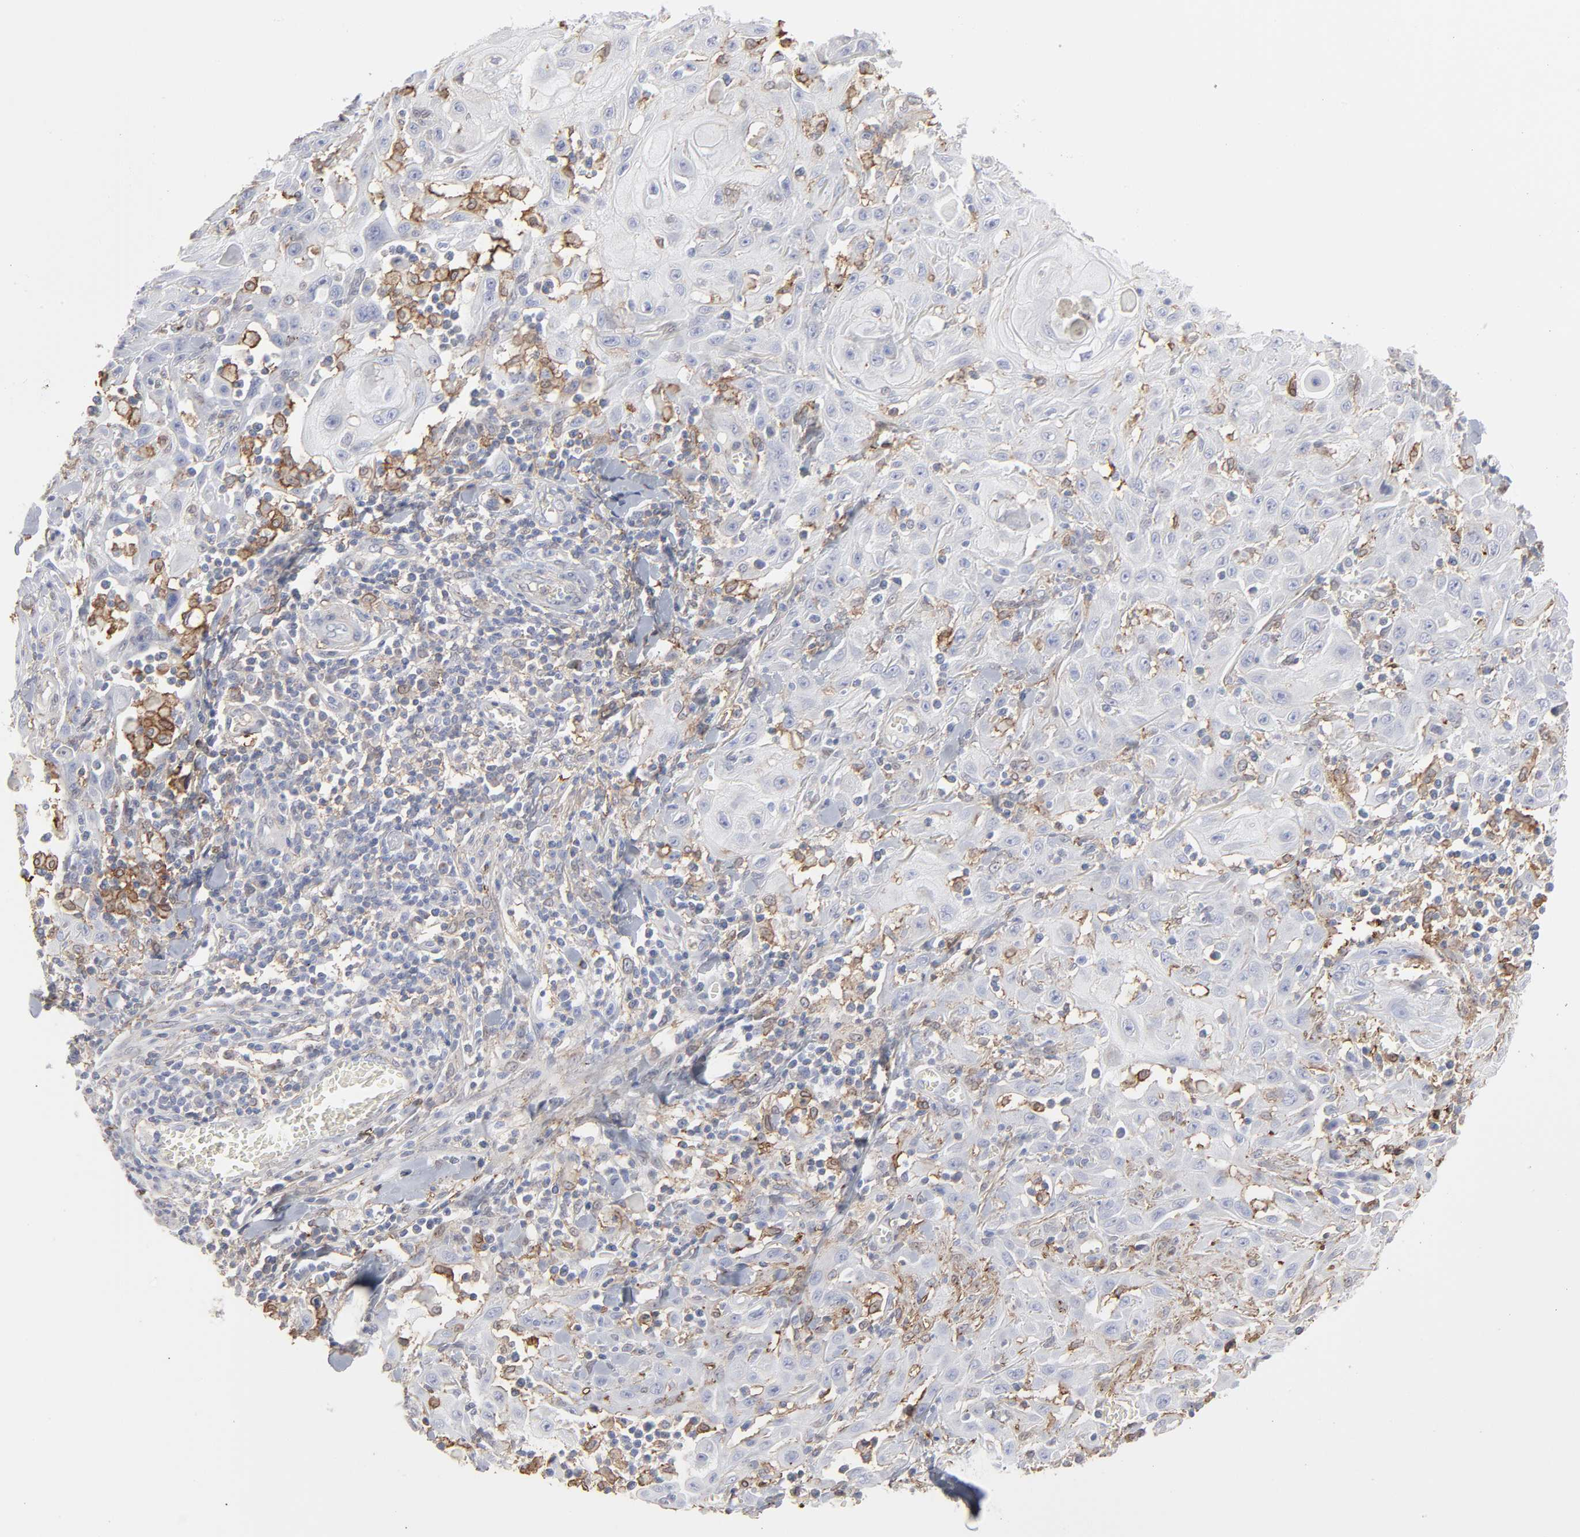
{"staining": {"intensity": "weak", "quantity": "25%-75%", "location": "cytoplasmic/membranous"}, "tissue": "skin cancer", "cell_type": "Tumor cells", "image_type": "cancer", "snomed": [{"axis": "morphology", "description": "Squamous cell carcinoma, NOS"}, {"axis": "topography", "description": "Skin"}], "caption": "Immunohistochemical staining of human skin cancer (squamous cell carcinoma) displays weak cytoplasmic/membranous protein expression in approximately 25%-75% of tumor cells. (brown staining indicates protein expression, while blue staining denotes nuclei).", "gene": "ANXA5", "patient": {"sex": "male", "age": 24}}